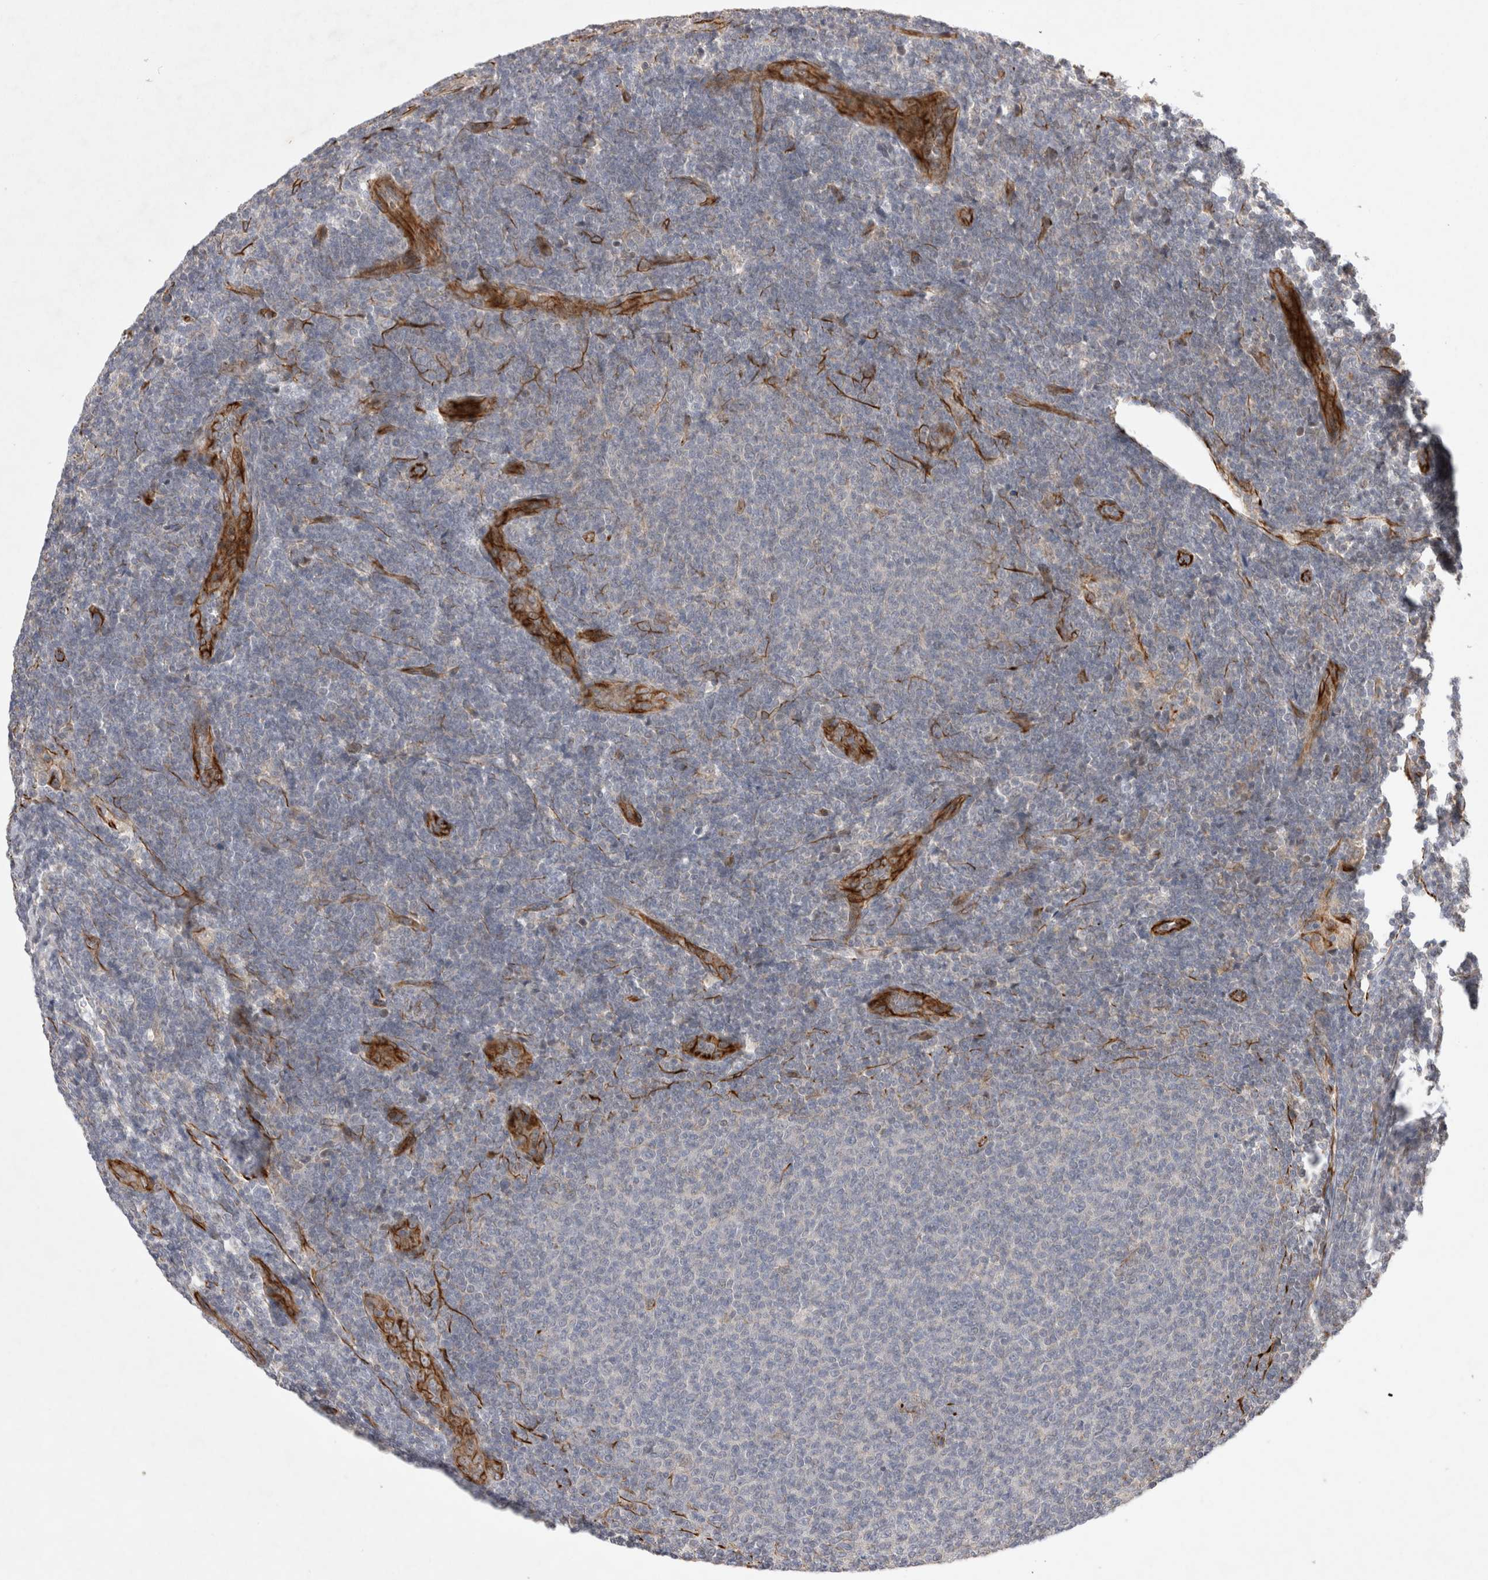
{"staining": {"intensity": "negative", "quantity": "none", "location": "none"}, "tissue": "lymphoma", "cell_type": "Tumor cells", "image_type": "cancer", "snomed": [{"axis": "morphology", "description": "Malignant lymphoma, non-Hodgkin's type, Low grade"}, {"axis": "topography", "description": "Lymph node"}], "caption": "Immunohistochemistry of human lymphoma reveals no expression in tumor cells.", "gene": "NMU", "patient": {"sex": "male", "age": 66}}